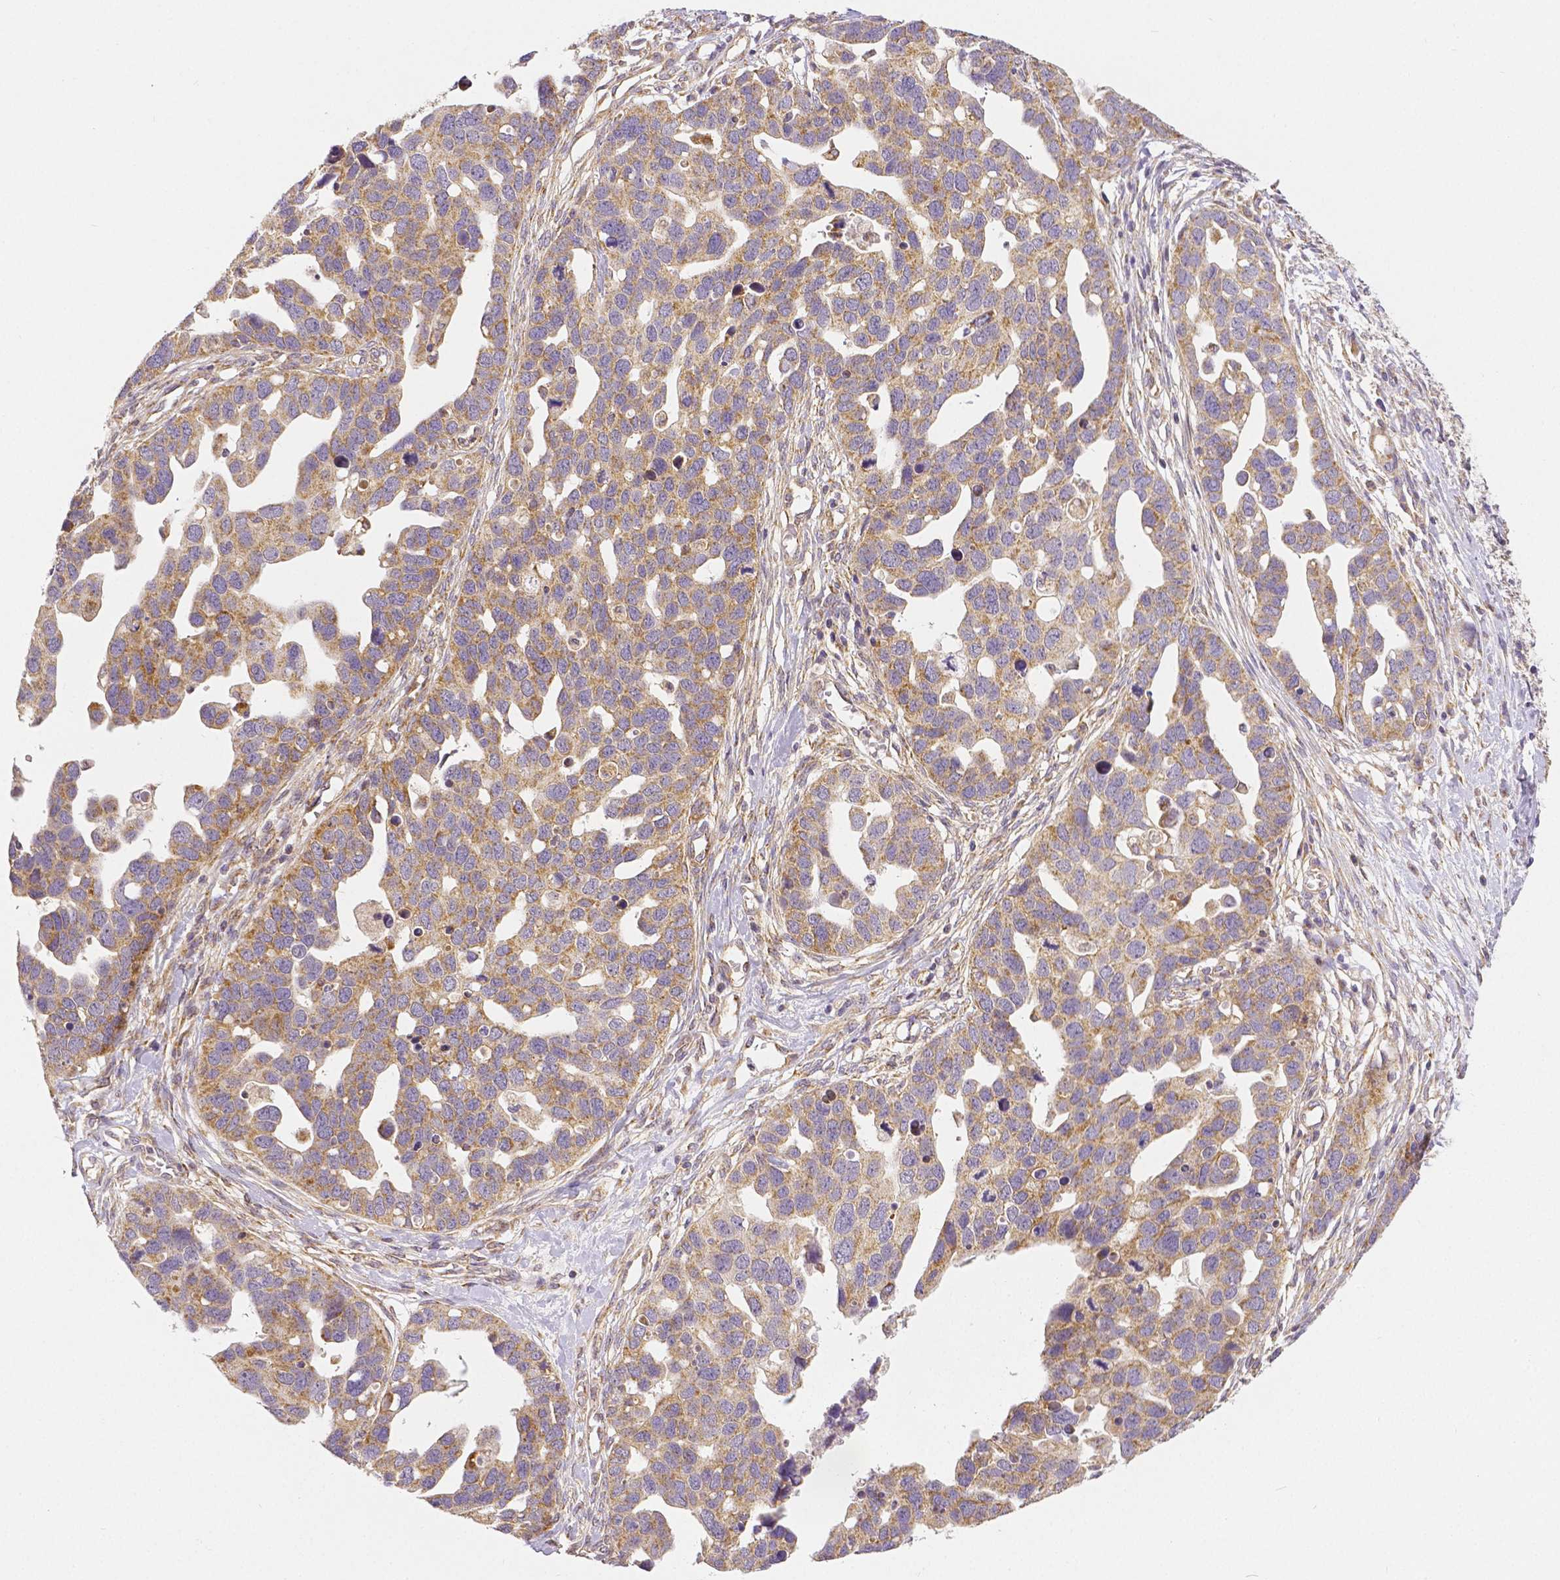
{"staining": {"intensity": "moderate", "quantity": ">75%", "location": "cytoplasmic/membranous"}, "tissue": "ovarian cancer", "cell_type": "Tumor cells", "image_type": "cancer", "snomed": [{"axis": "morphology", "description": "Cystadenocarcinoma, serous, NOS"}, {"axis": "topography", "description": "Ovary"}], "caption": "Immunohistochemical staining of ovarian serous cystadenocarcinoma exhibits medium levels of moderate cytoplasmic/membranous expression in approximately >75% of tumor cells. (DAB (3,3'-diaminobenzidine) IHC, brown staining for protein, blue staining for nuclei).", "gene": "RHOT1", "patient": {"sex": "female", "age": 54}}